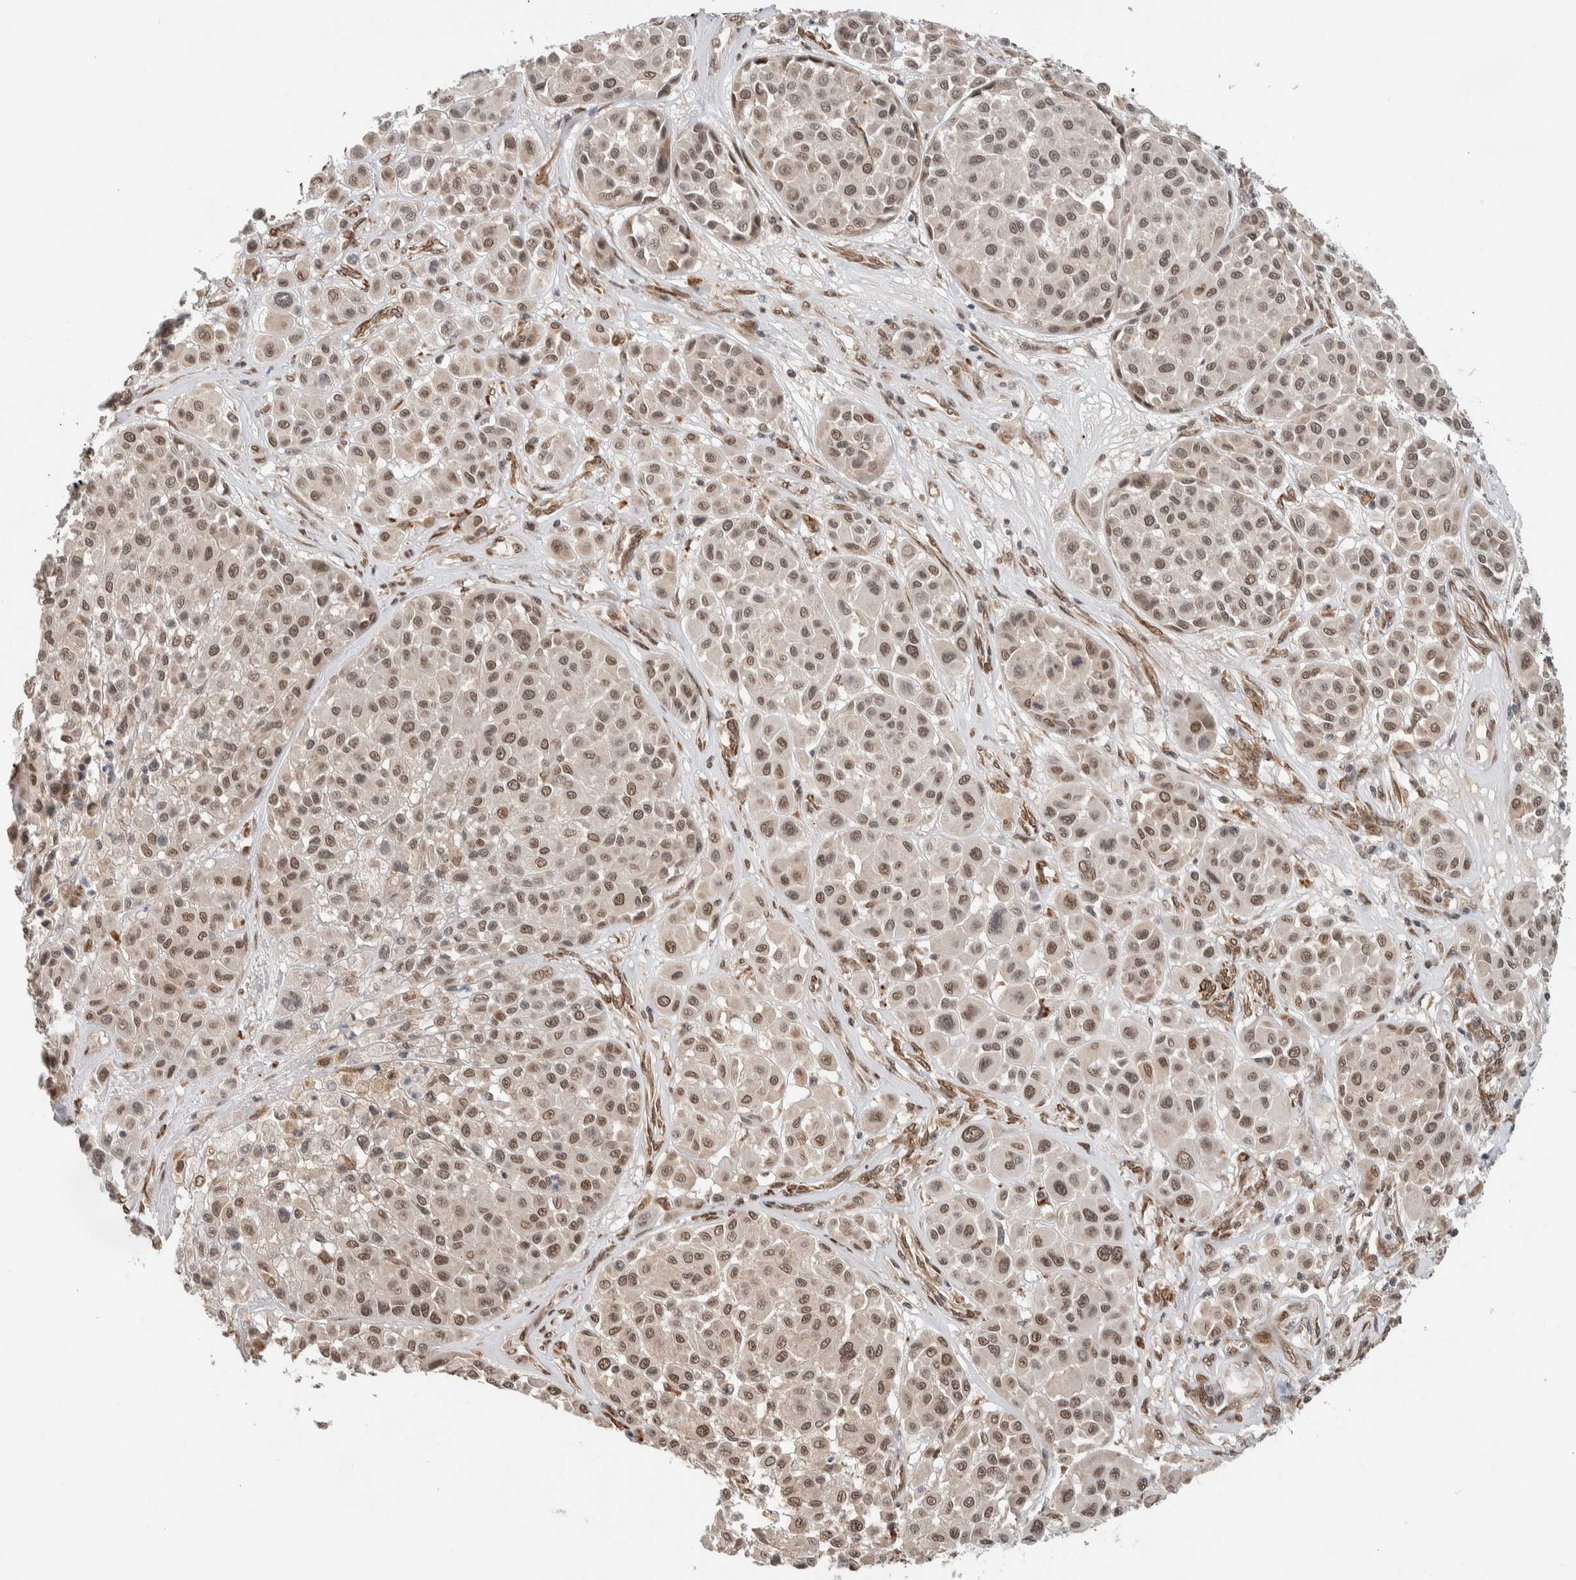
{"staining": {"intensity": "weak", "quantity": ">75%", "location": "cytoplasmic/membranous,nuclear"}, "tissue": "melanoma", "cell_type": "Tumor cells", "image_type": "cancer", "snomed": [{"axis": "morphology", "description": "Malignant melanoma, Metastatic site"}, {"axis": "topography", "description": "Soft tissue"}], "caption": "Protein positivity by IHC demonstrates weak cytoplasmic/membranous and nuclear staining in approximately >75% of tumor cells in malignant melanoma (metastatic site).", "gene": "TNRC18", "patient": {"sex": "male", "age": 41}}